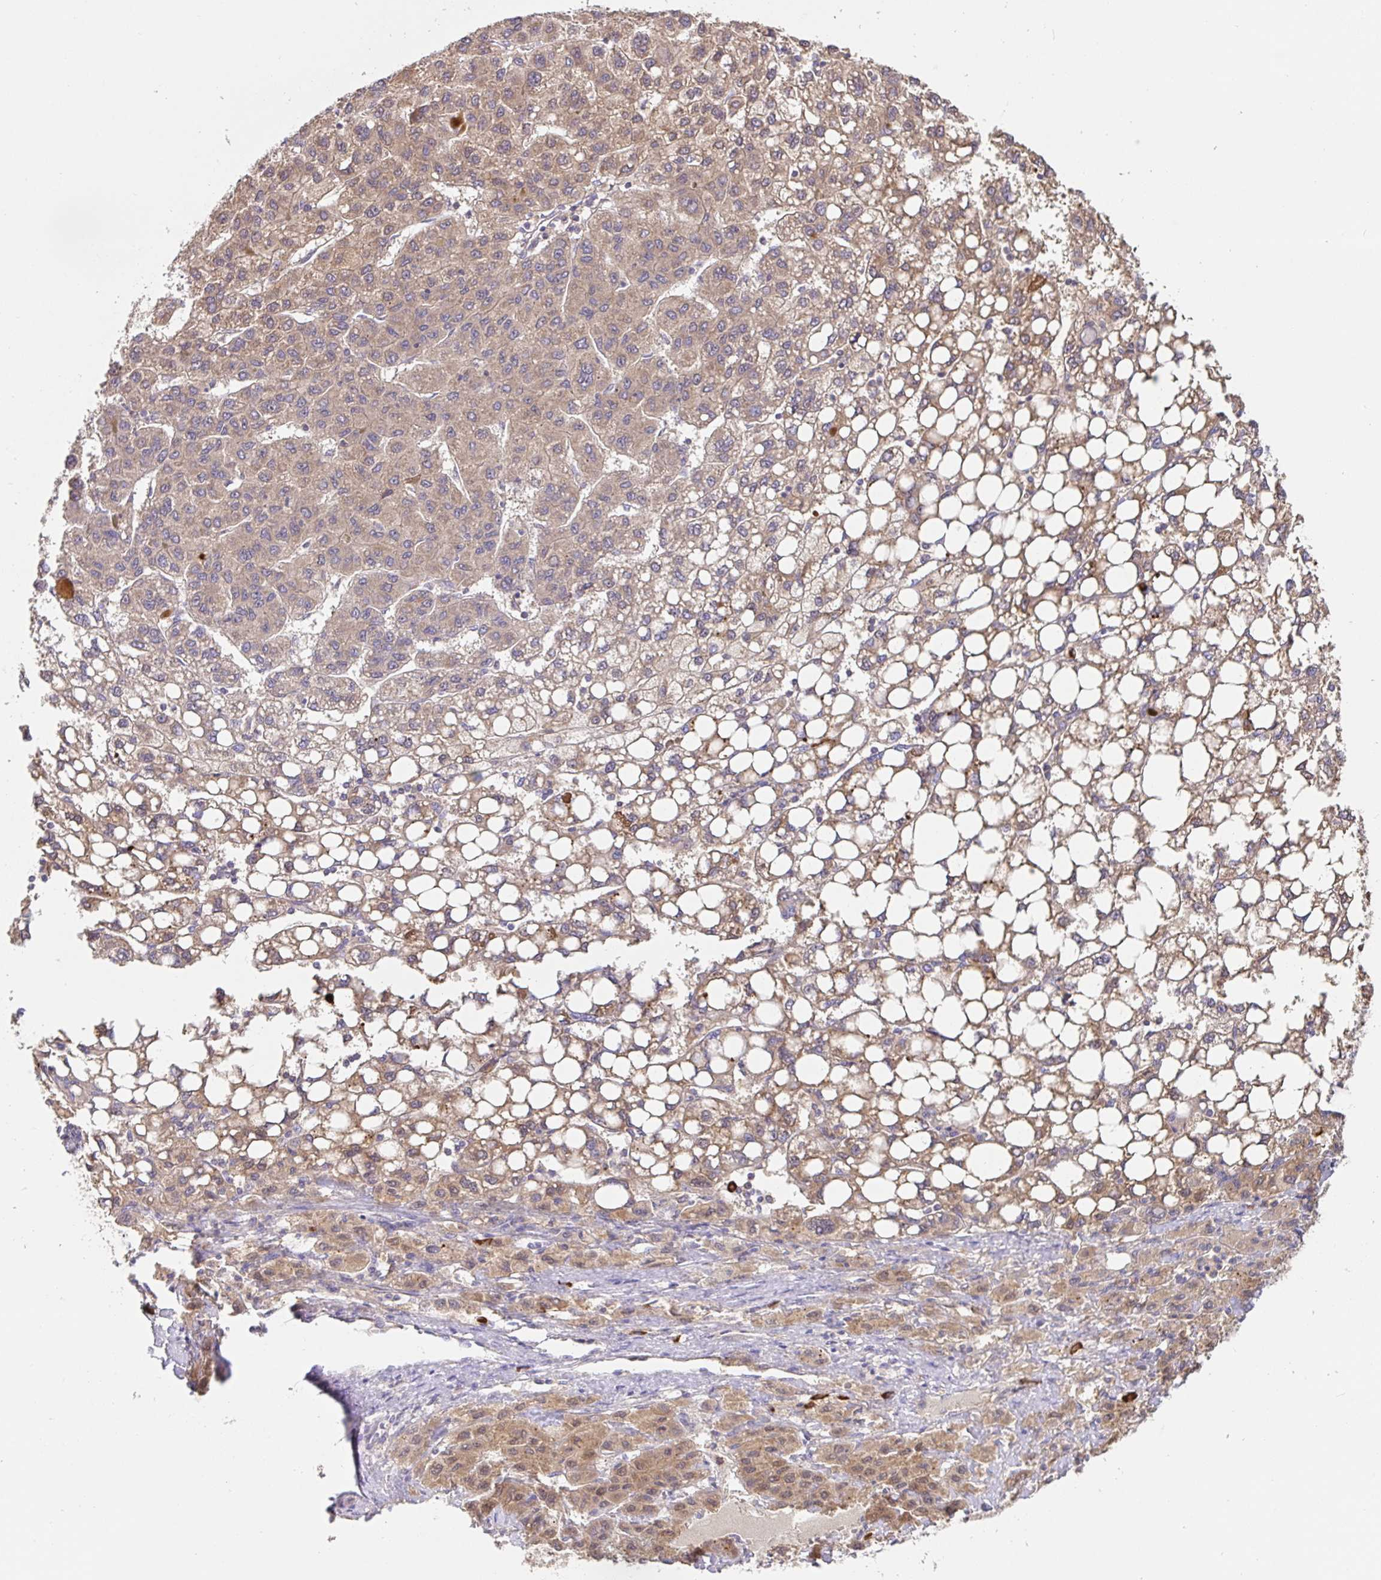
{"staining": {"intensity": "weak", "quantity": "25%-75%", "location": "cytoplasmic/membranous"}, "tissue": "liver cancer", "cell_type": "Tumor cells", "image_type": "cancer", "snomed": [{"axis": "morphology", "description": "Carcinoma, Hepatocellular, NOS"}, {"axis": "topography", "description": "Liver"}], "caption": "Liver cancer (hepatocellular carcinoma) was stained to show a protein in brown. There is low levels of weak cytoplasmic/membranous positivity in approximately 25%-75% of tumor cells. The staining is performed using DAB (3,3'-diaminobenzidine) brown chromogen to label protein expression. The nuclei are counter-stained blue using hematoxylin.", "gene": "HAGH", "patient": {"sex": "female", "age": 82}}